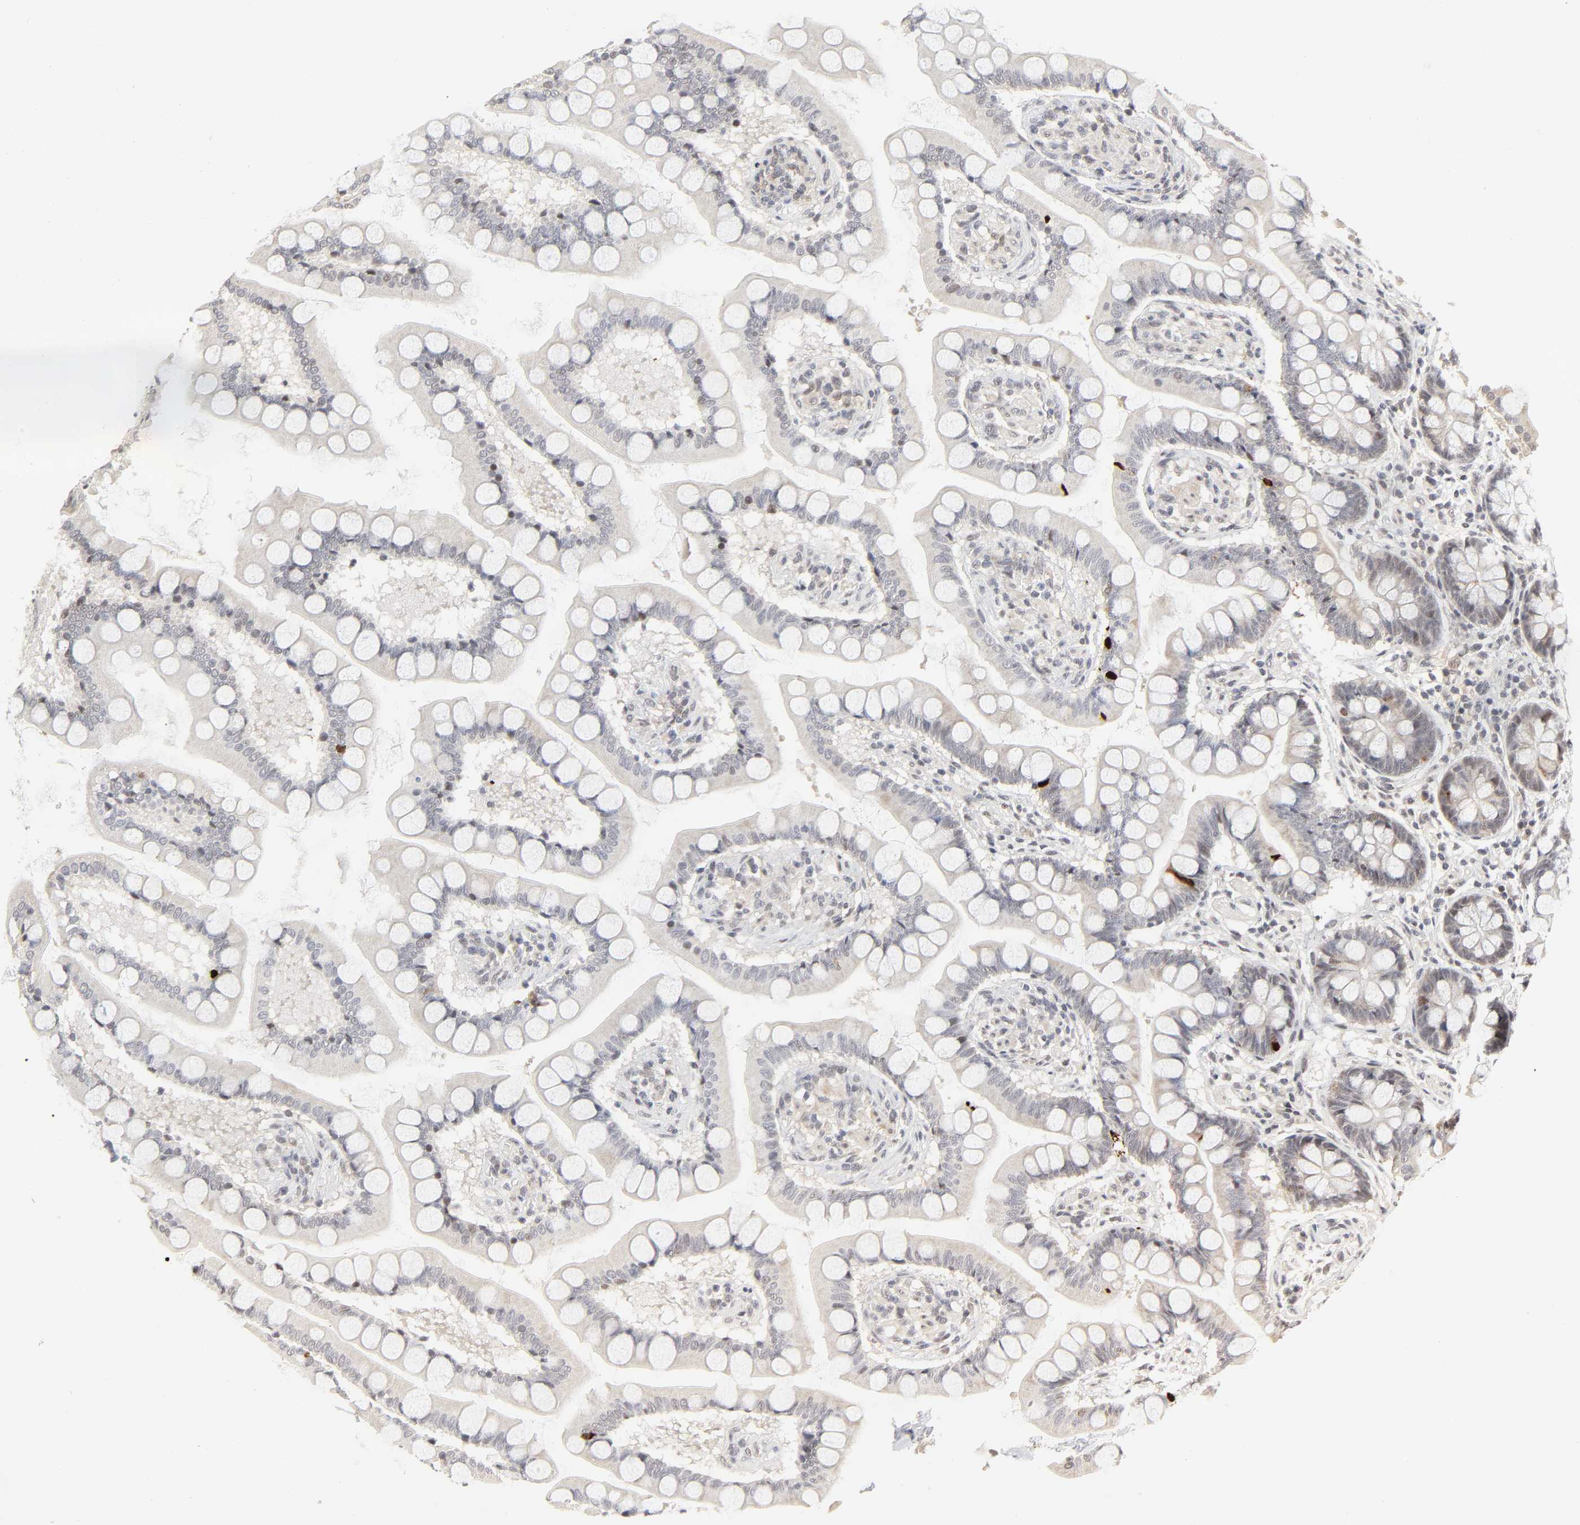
{"staining": {"intensity": "weak", "quantity": "<25%", "location": "nuclear"}, "tissue": "small intestine", "cell_type": "Glandular cells", "image_type": "normal", "snomed": [{"axis": "morphology", "description": "Normal tissue, NOS"}, {"axis": "topography", "description": "Small intestine"}], "caption": "This is an immunohistochemistry (IHC) micrograph of normal small intestine. There is no positivity in glandular cells.", "gene": "ZKSCAN8", "patient": {"sex": "male", "age": 41}}